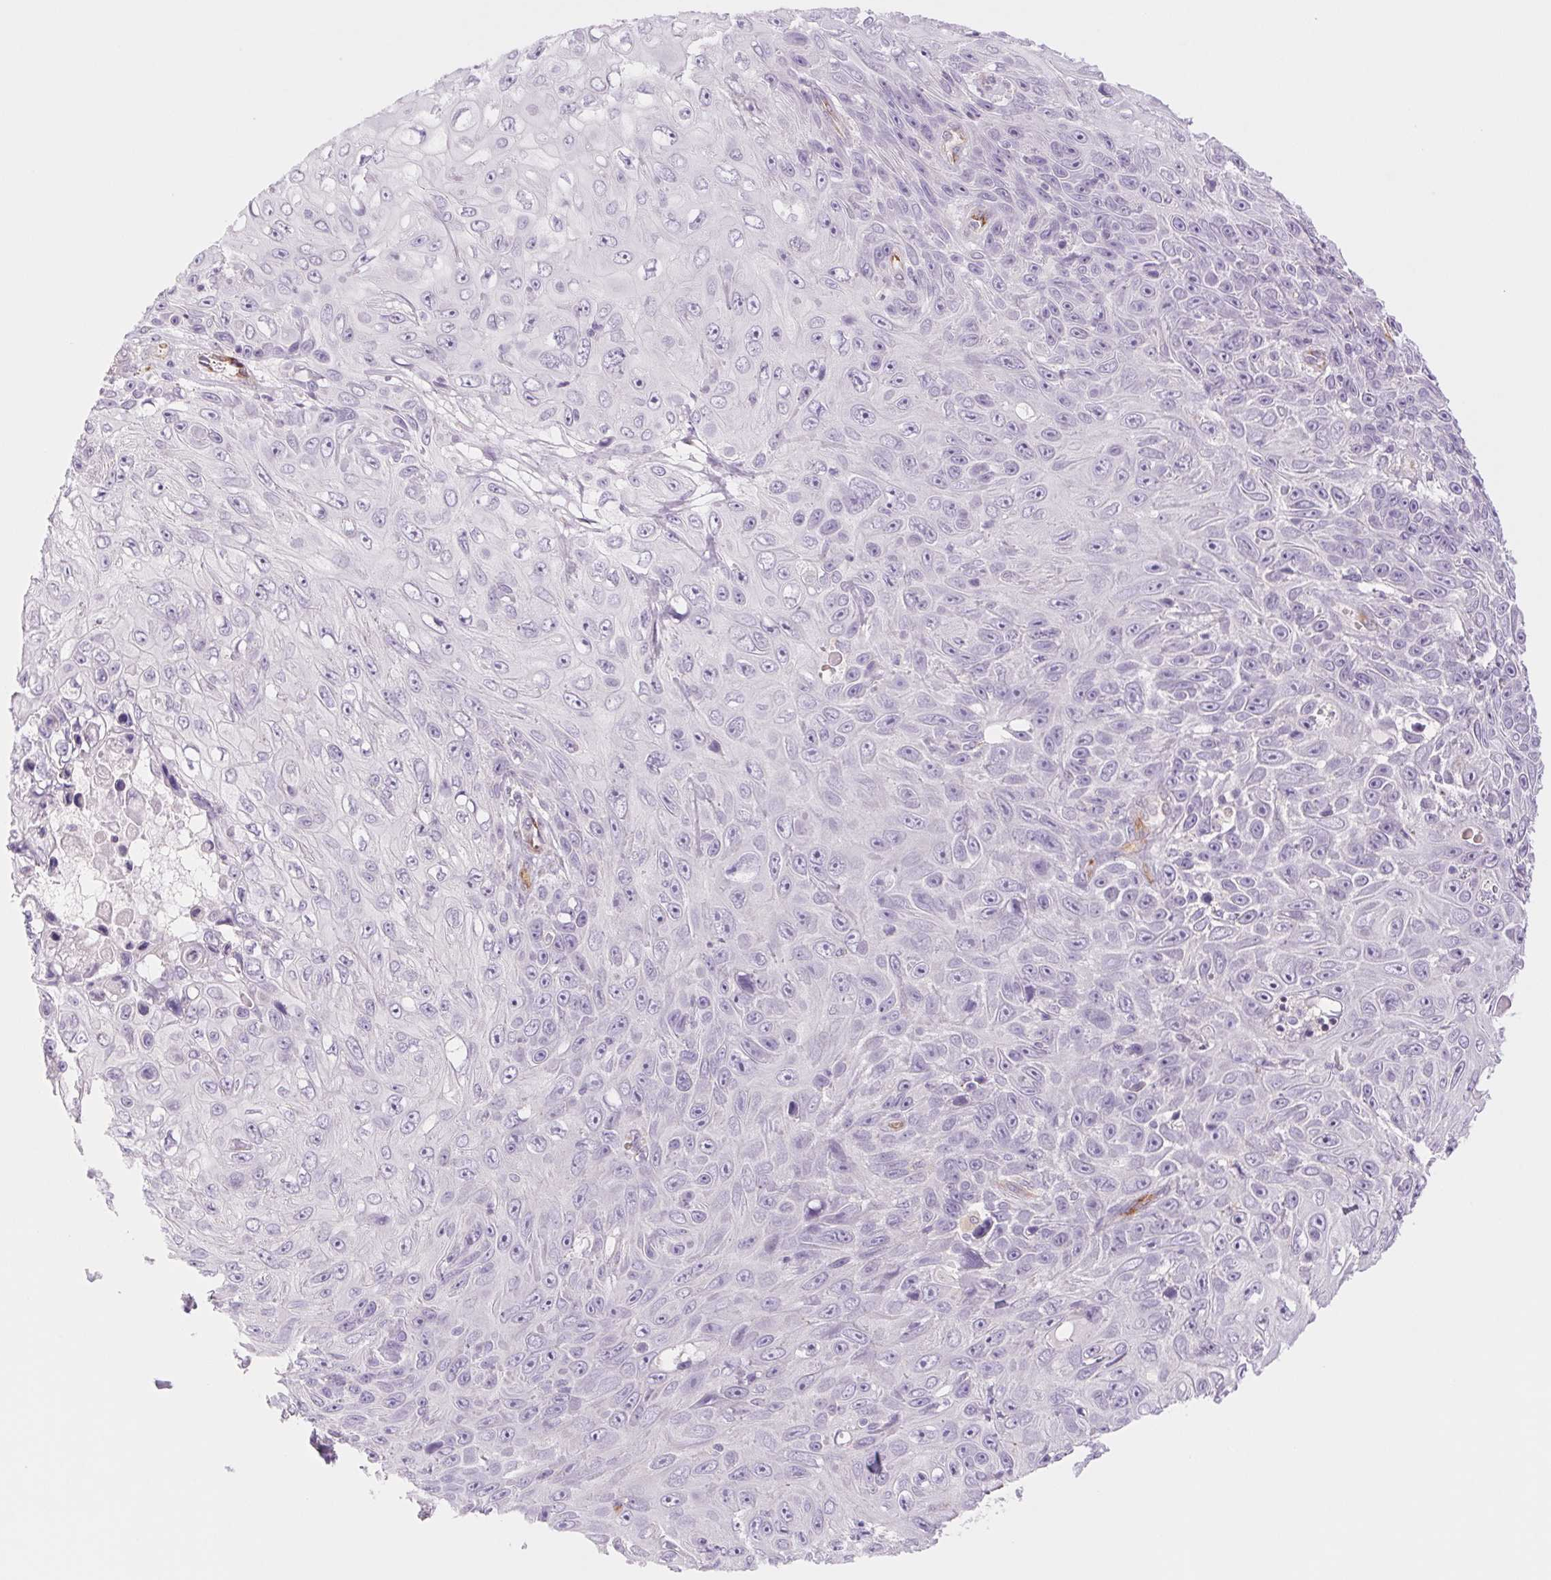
{"staining": {"intensity": "negative", "quantity": "none", "location": "none"}, "tissue": "skin cancer", "cell_type": "Tumor cells", "image_type": "cancer", "snomed": [{"axis": "morphology", "description": "Squamous cell carcinoma, NOS"}, {"axis": "topography", "description": "Skin"}], "caption": "The image reveals no significant positivity in tumor cells of skin cancer (squamous cell carcinoma).", "gene": "IGFL3", "patient": {"sex": "male", "age": 82}}